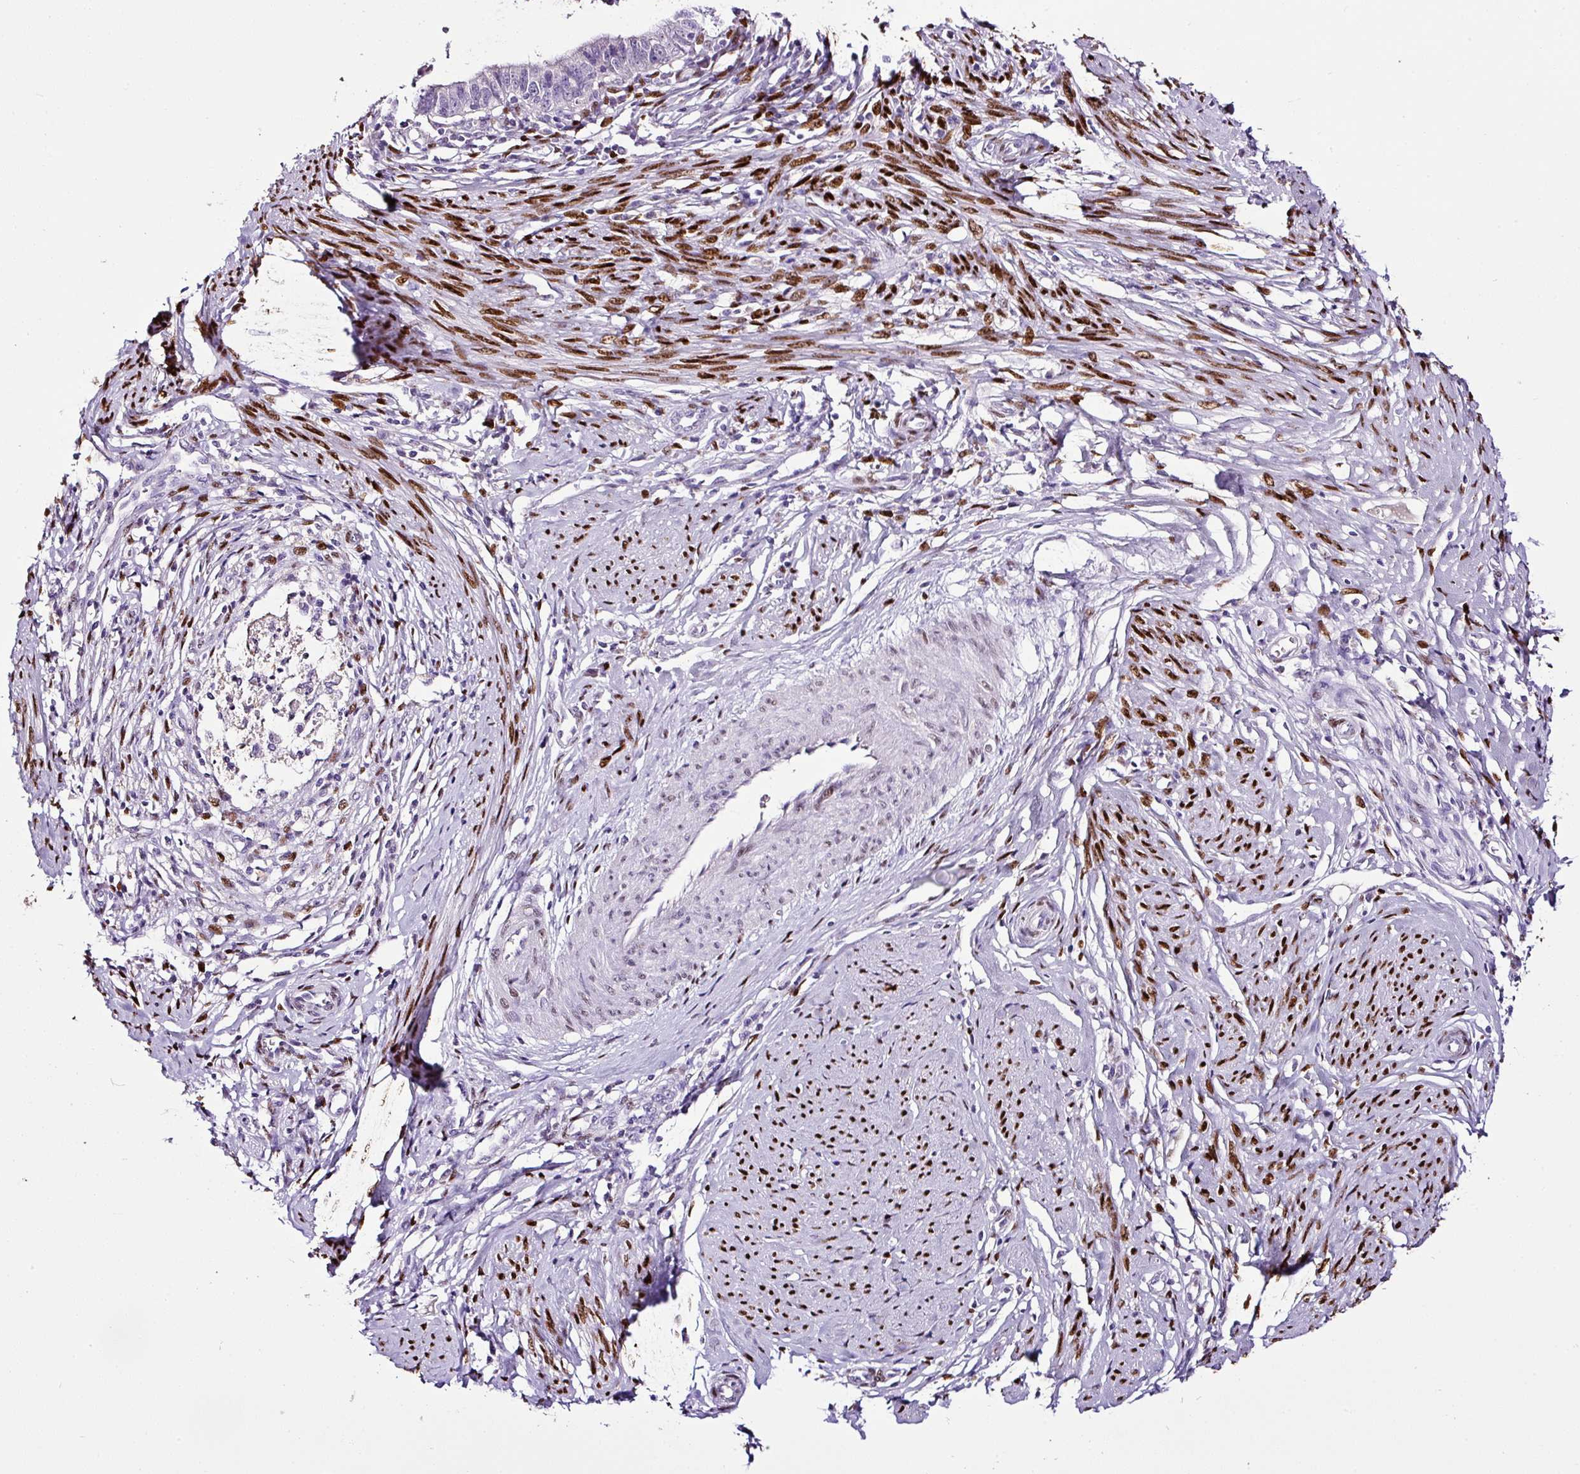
{"staining": {"intensity": "negative", "quantity": "none", "location": "none"}, "tissue": "cervical cancer", "cell_type": "Tumor cells", "image_type": "cancer", "snomed": [{"axis": "morphology", "description": "Adenocarcinoma, NOS"}, {"axis": "topography", "description": "Cervix"}], "caption": "IHC image of cervical cancer (adenocarcinoma) stained for a protein (brown), which exhibits no expression in tumor cells.", "gene": "ESR1", "patient": {"sex": "female", "age": 36}}